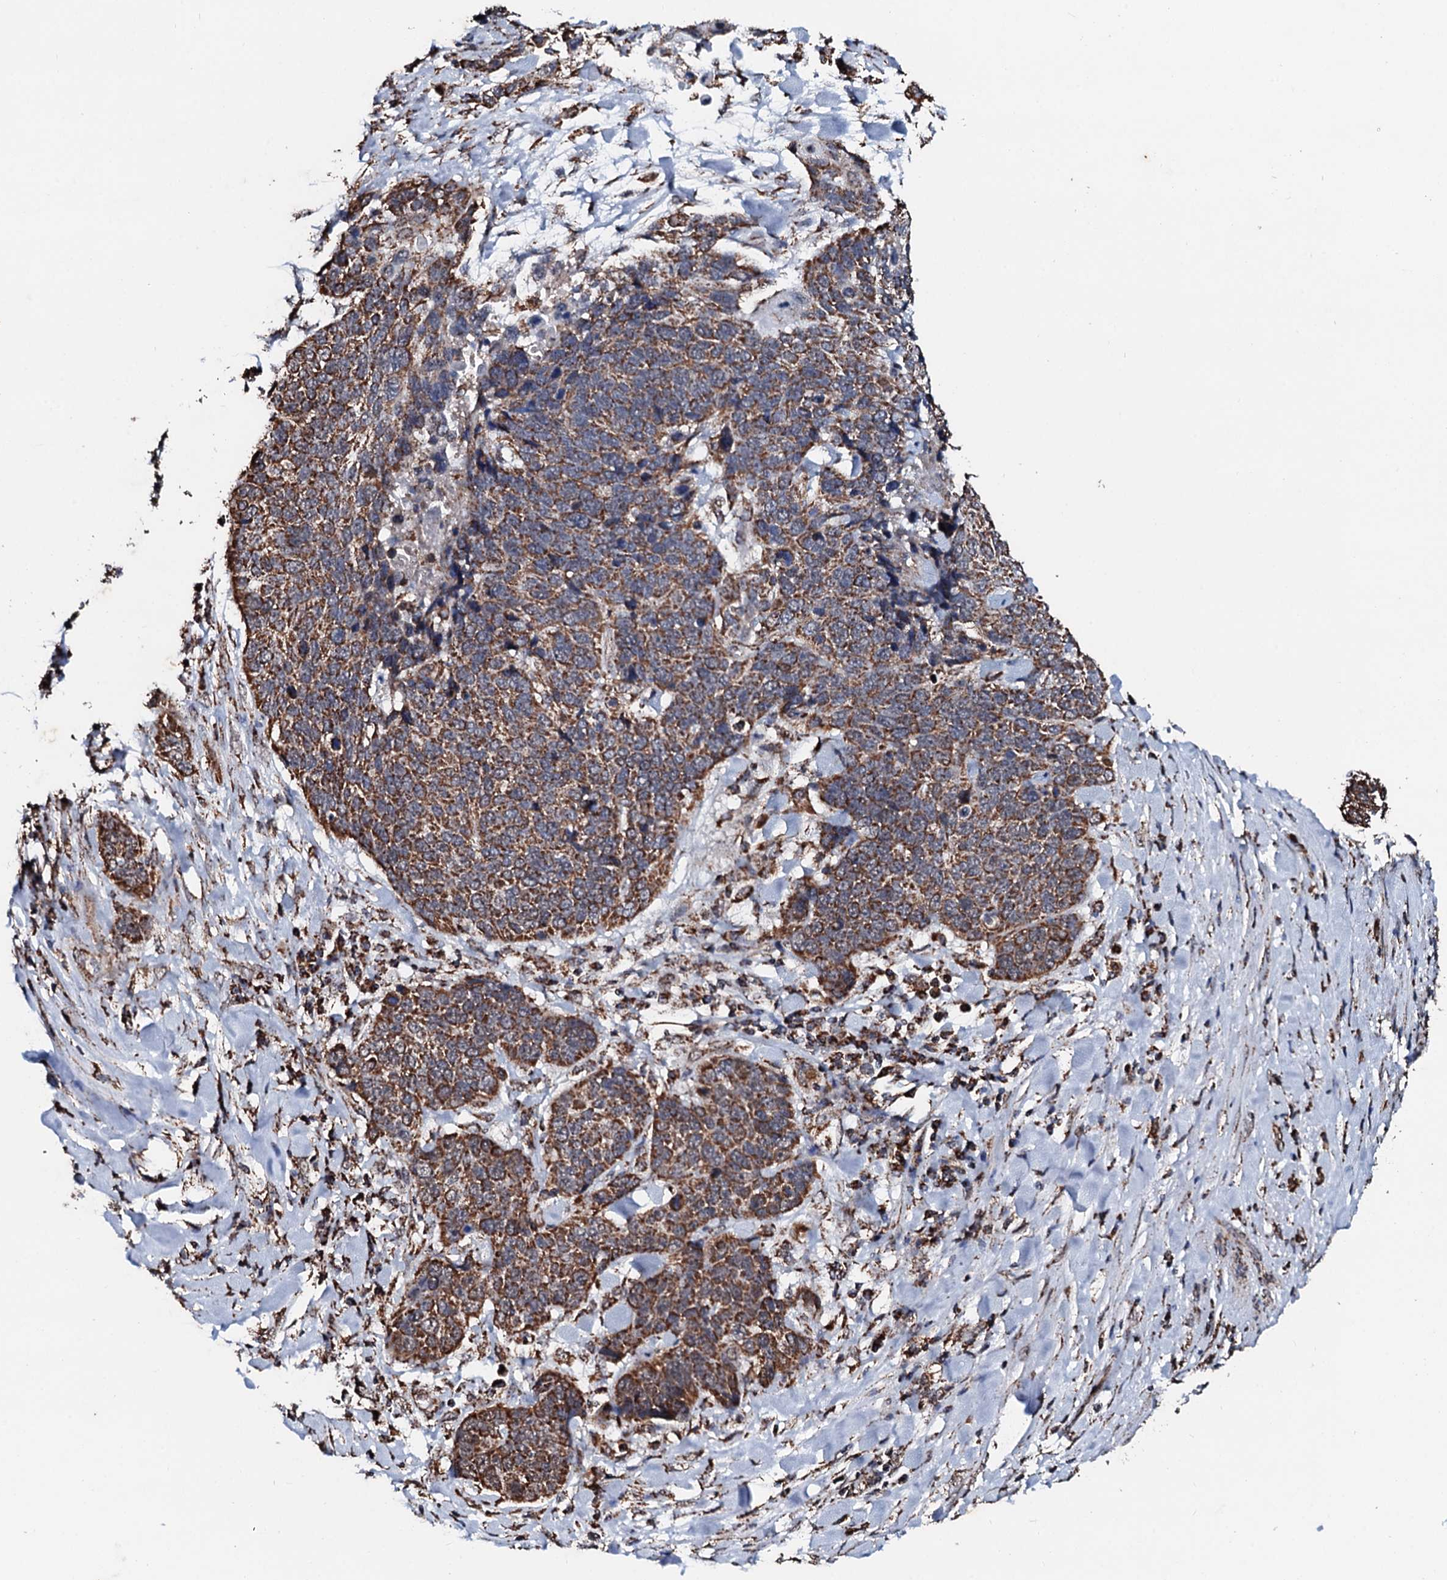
{"staining": {"intensity": "moderate", "quantity": ">75%", "location": "cytoplasmic/membranous"}, "tissue": "lung cancer", "cell_type": "Tumor cells", "image_type": "cancer", "snomed": [{"axis": "morphology", "description": "Squamous cell carcinoma, NOS"}, {"axis": "topography", "description": "Lung"}], "caption": "Approximately >75% of tumor cells in human lung cancer (squamous cell carcinoma) exhibit moderate cytoplasmic/membranous protein positivity as visualized by brown immunohistochemical staining.", "gene": "SECISBP2L", "patient": {"sex": "male", "age": 66}}